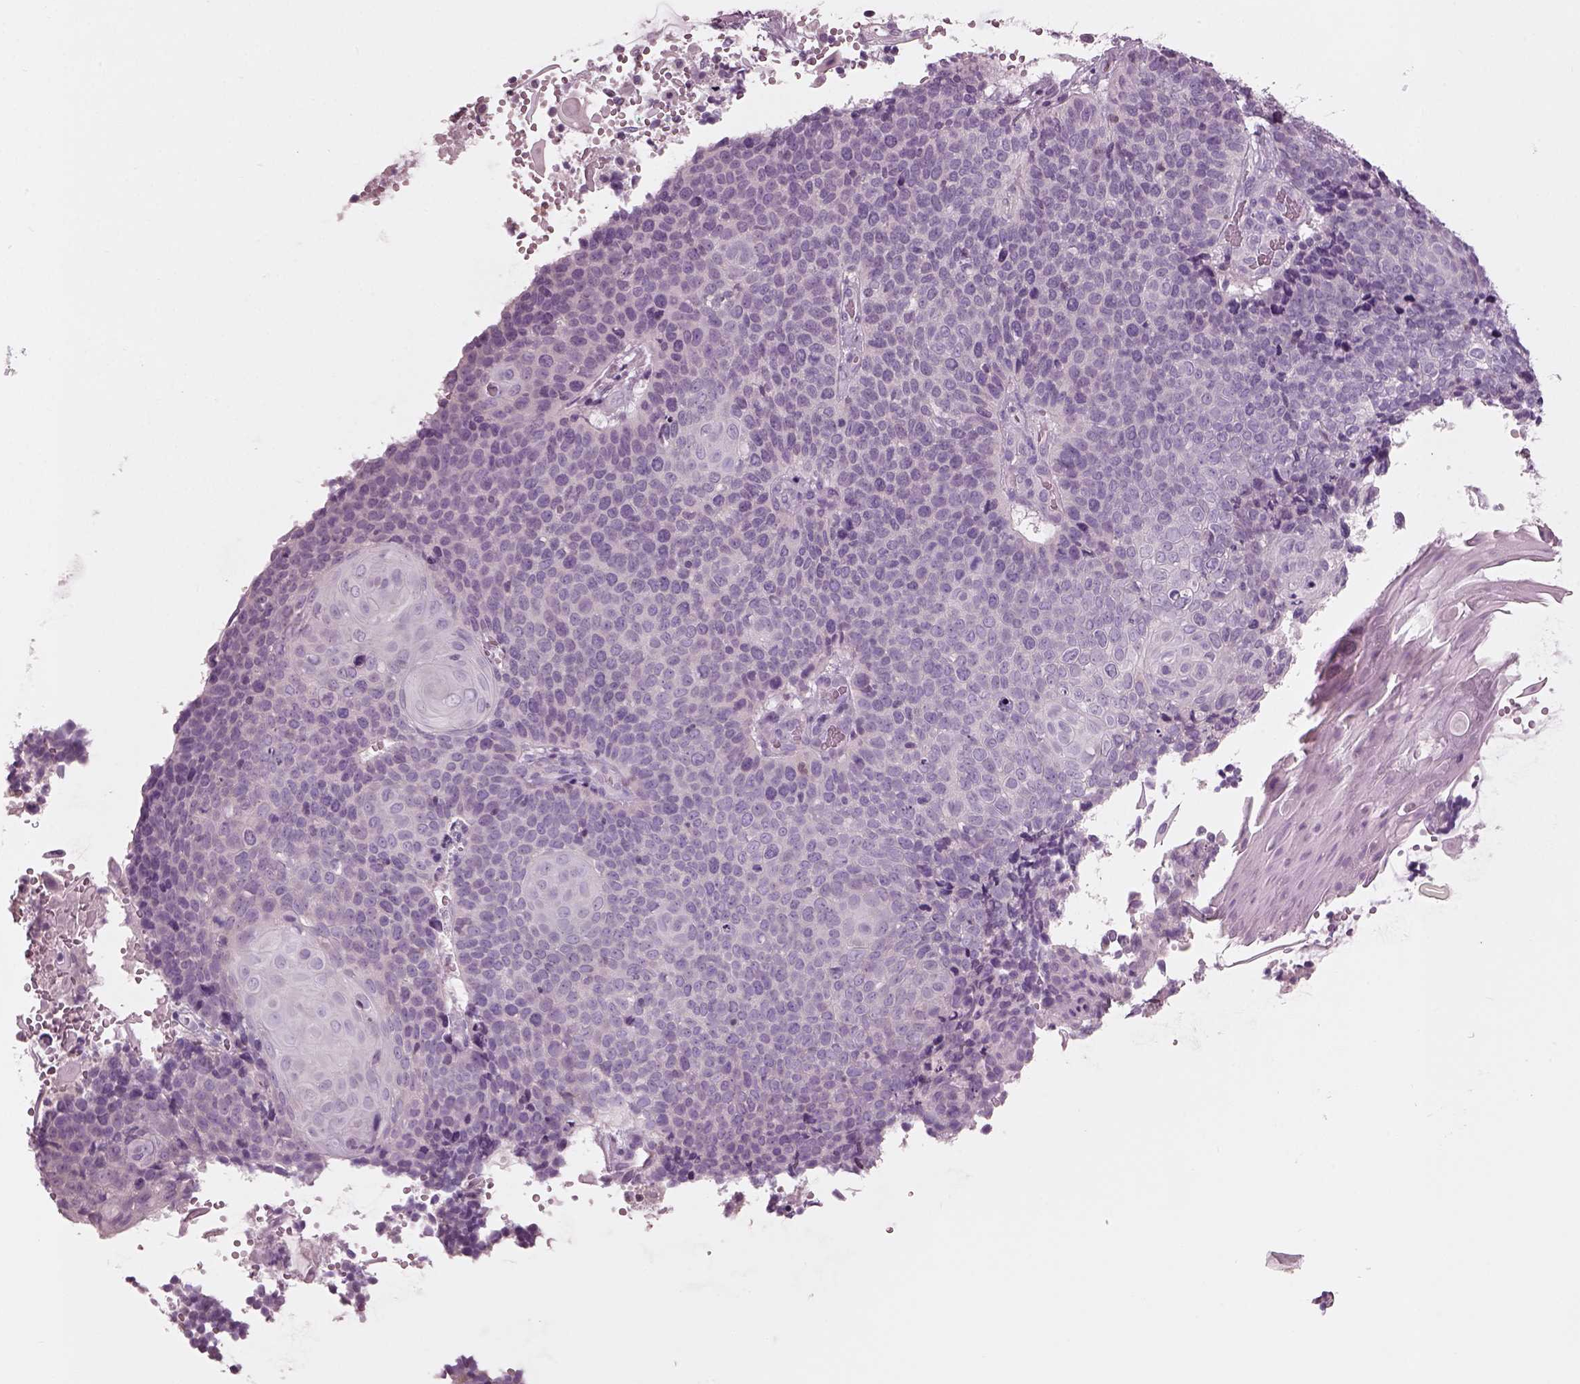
{"staining": {"intensity": "negative", "quantity": "none", "location": "none"}, "tissue": "cervical cancer", "cell_type": "Tumor cells", "image_type": "cancer", "snomed": [{"axis": "morphology", "description": "Squamous cell carcinoma, NOS"}, {"axis": "topography", "description": "Cervix"}], "caption": "Human cervical squamous cell carcinoma stained for a protein using IHC demonstrates no positivity in tumor cells.", "gene": "SLC27A2", "patient": {"sex": "female", "age": 39}}